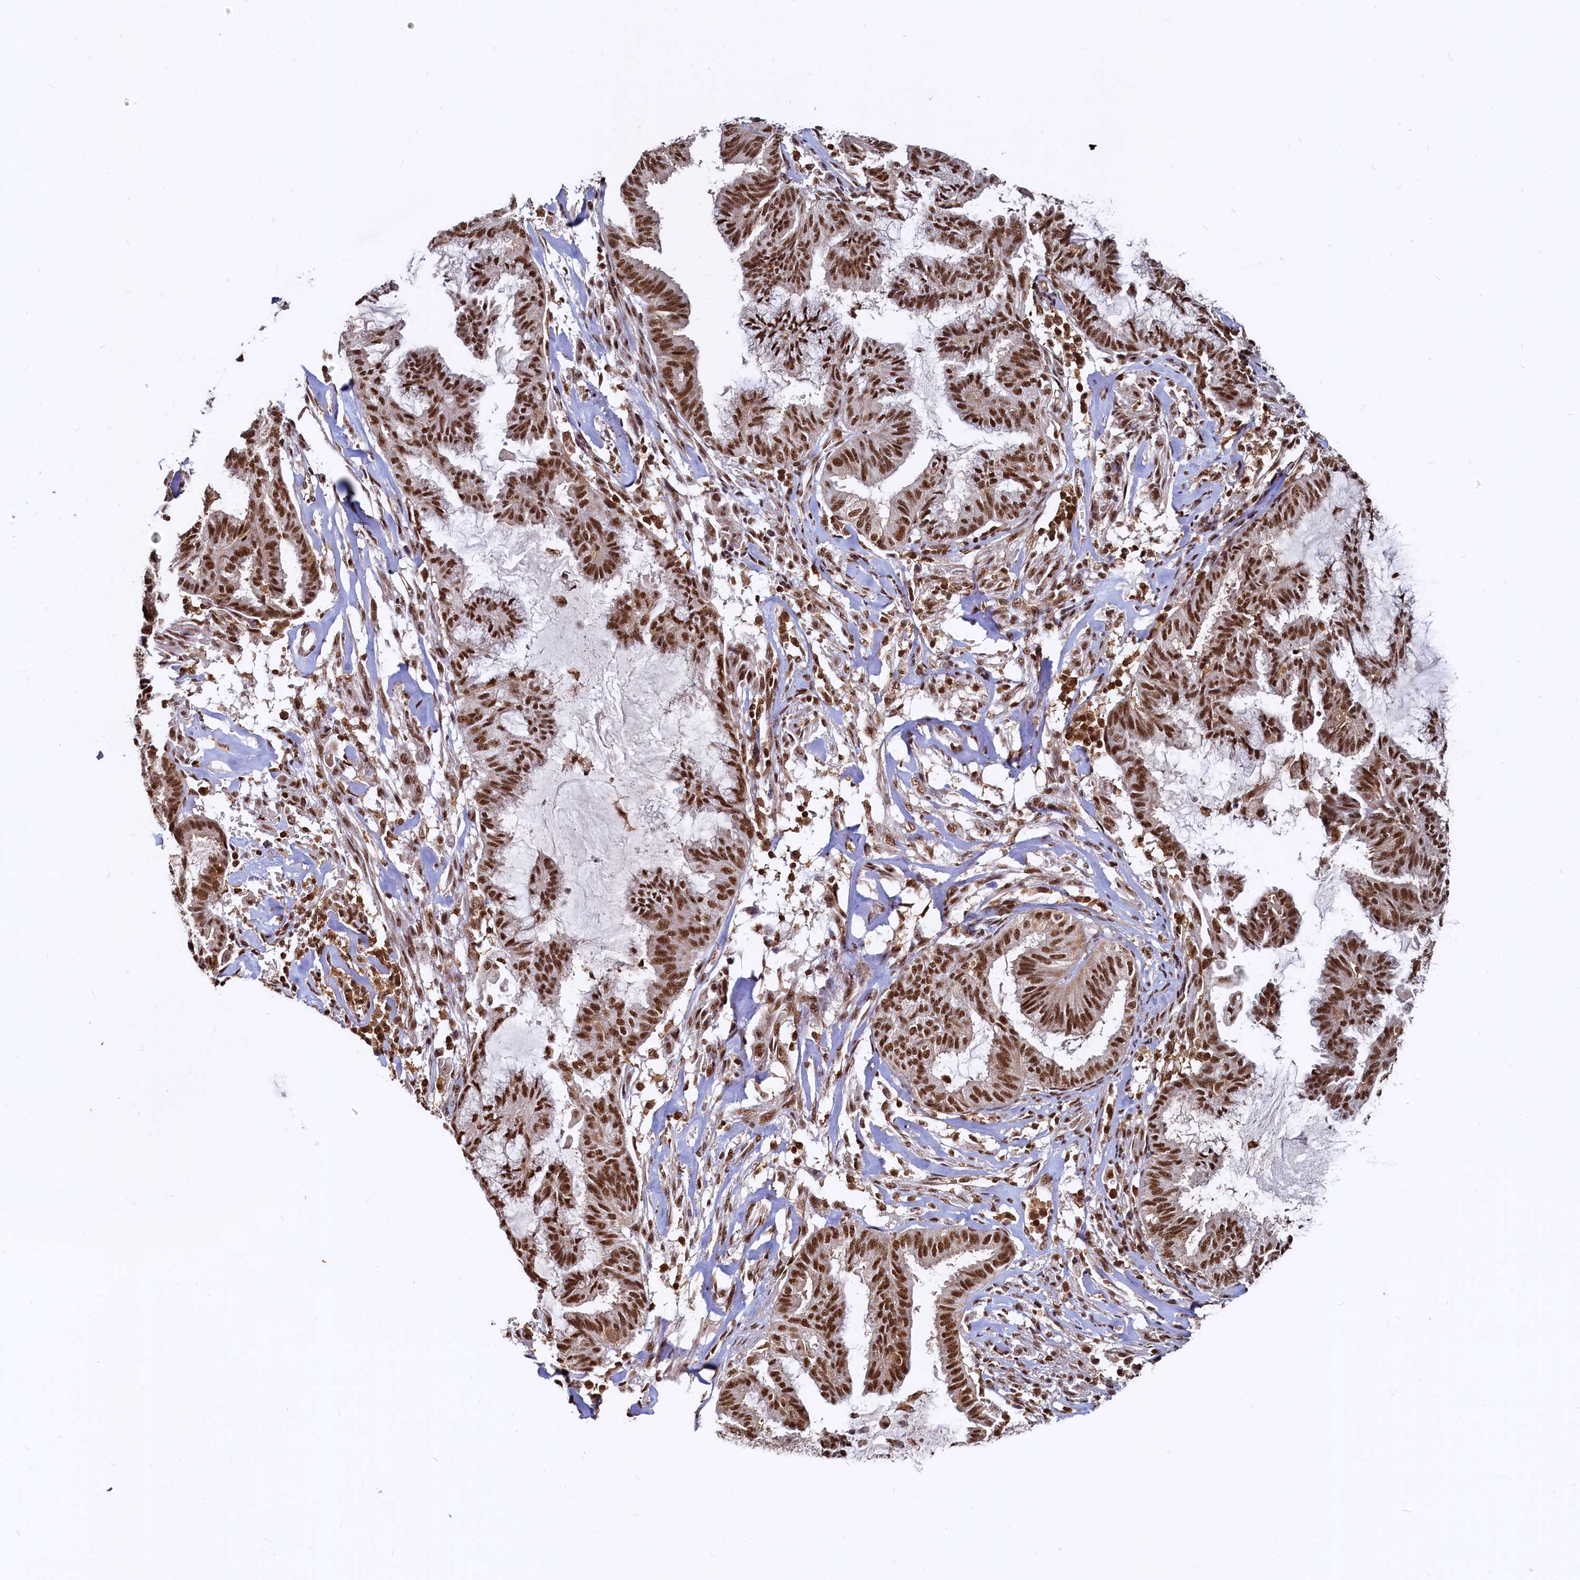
{"staining": {"intensity": "strong", "quantity": ">75%", "location": "nuclear"}, "tissue": "endometrial cancer", "cell_type": "Tumor cells", "image_type": "cancer", "snomed": [{"axis": "morphology", "description": "Adenocarcinoma, NOS"}, {"axis": "topography", "description": "Endometrium"}], "caption": "Immunohistochemical staining of endometrial adenocarcinoma demonstrates high levels of strong nuclear protein expression in about >75% of tumor cells. Nuclei are stained in blue.", "gene": "RSRC2", "patient": {"sex": "female", "age": 86}}